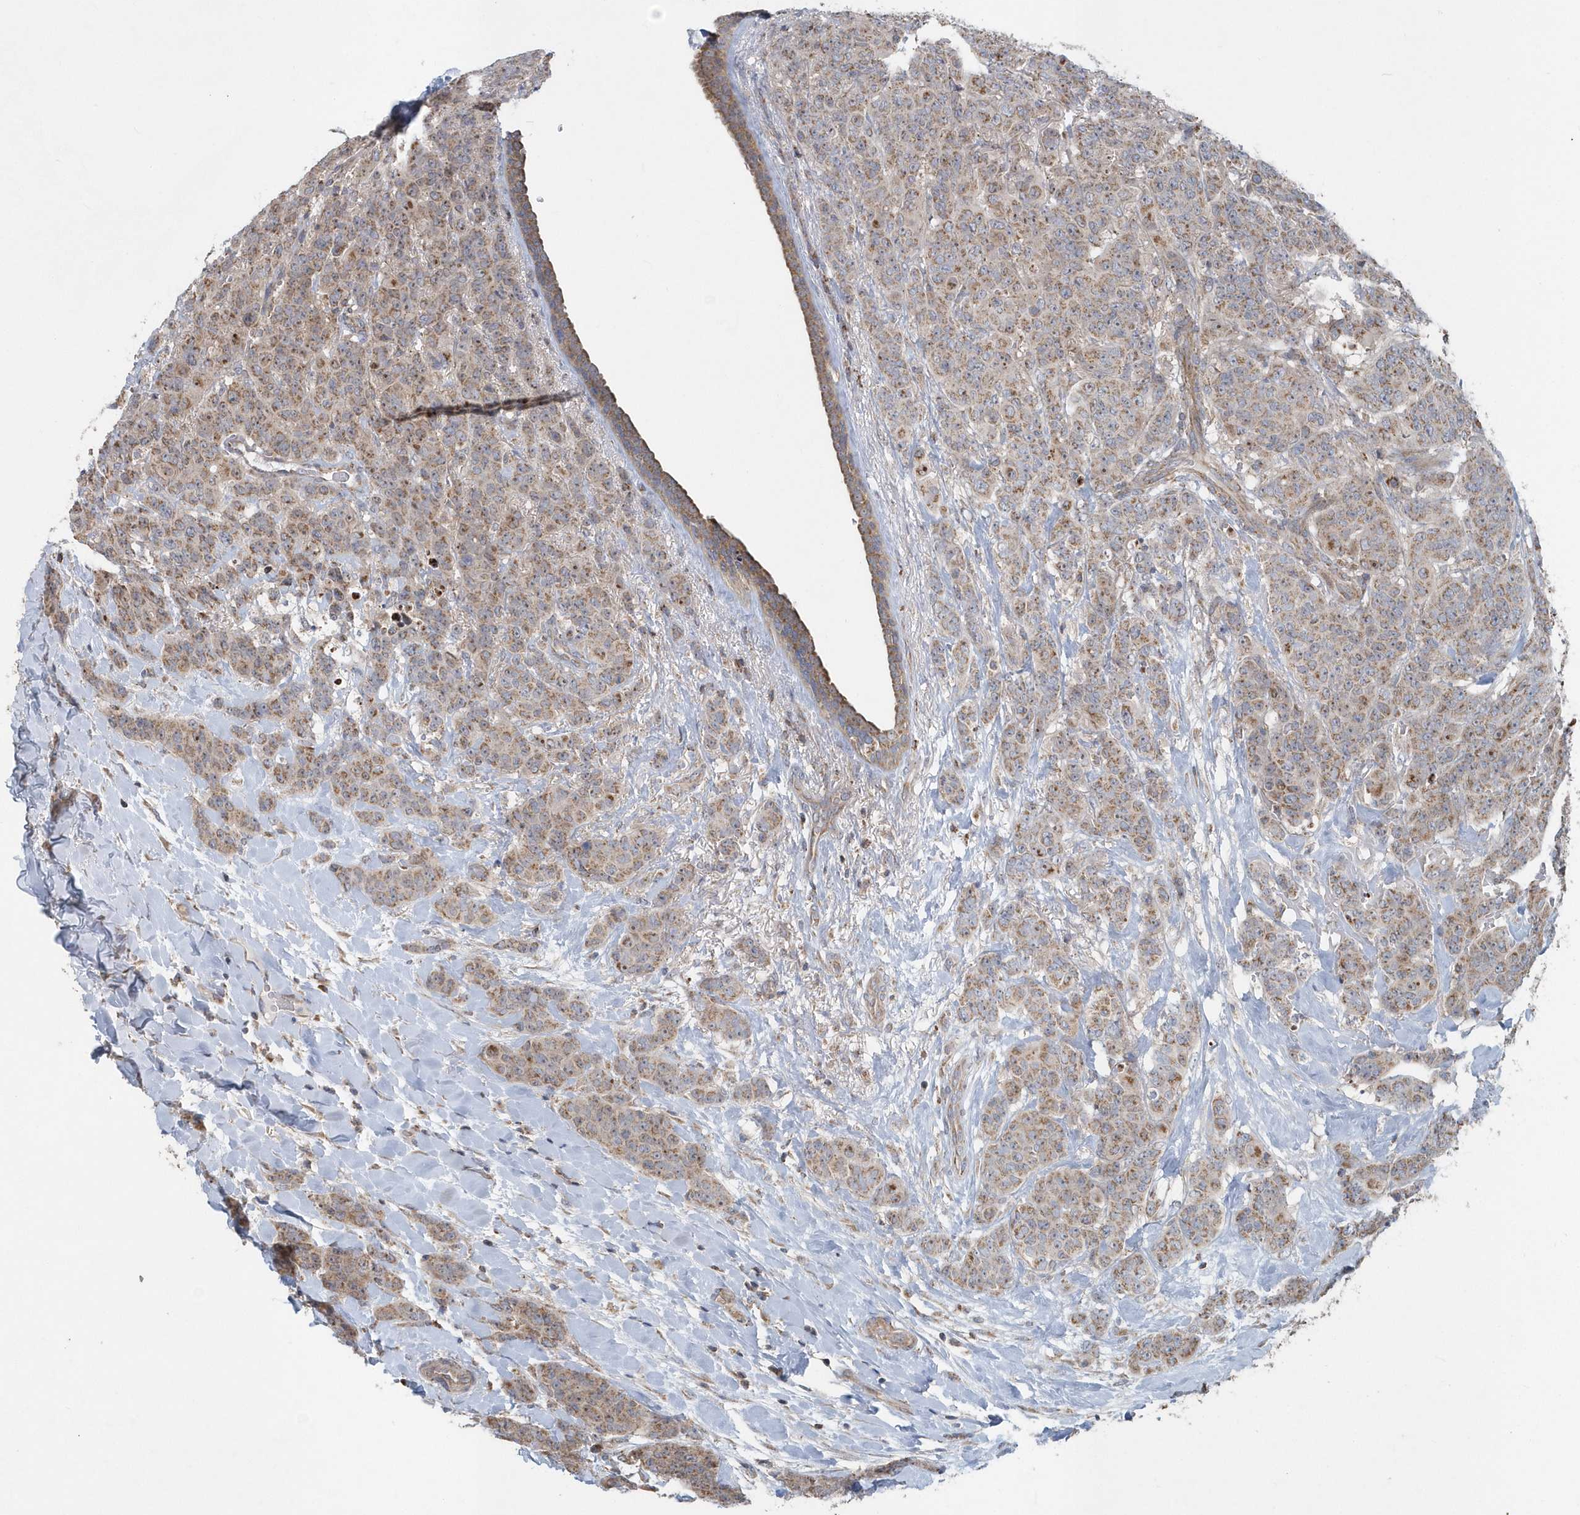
{"staining": {"intensity": "weak", "quantity": ">75%", "location": "cytoplasmic/membranous"}, "tissue": "breast cancer", "cell_type": "Tumor cells", "image_type": "cancer", "snomed": [{"axis": "morphology", "description": "Duct carcinoma"}, {"axis": "topography", "description": "Breast"}], "caption": "Human invasive ductal carcinoma (breast) stained for a protein (brown) demonstrates weak cytoplasmic/membranous positive positivity in approximately >75% of tumor cells.", "gene": "PPP1R7", "patient": {"sex": "female", "age": 40}}